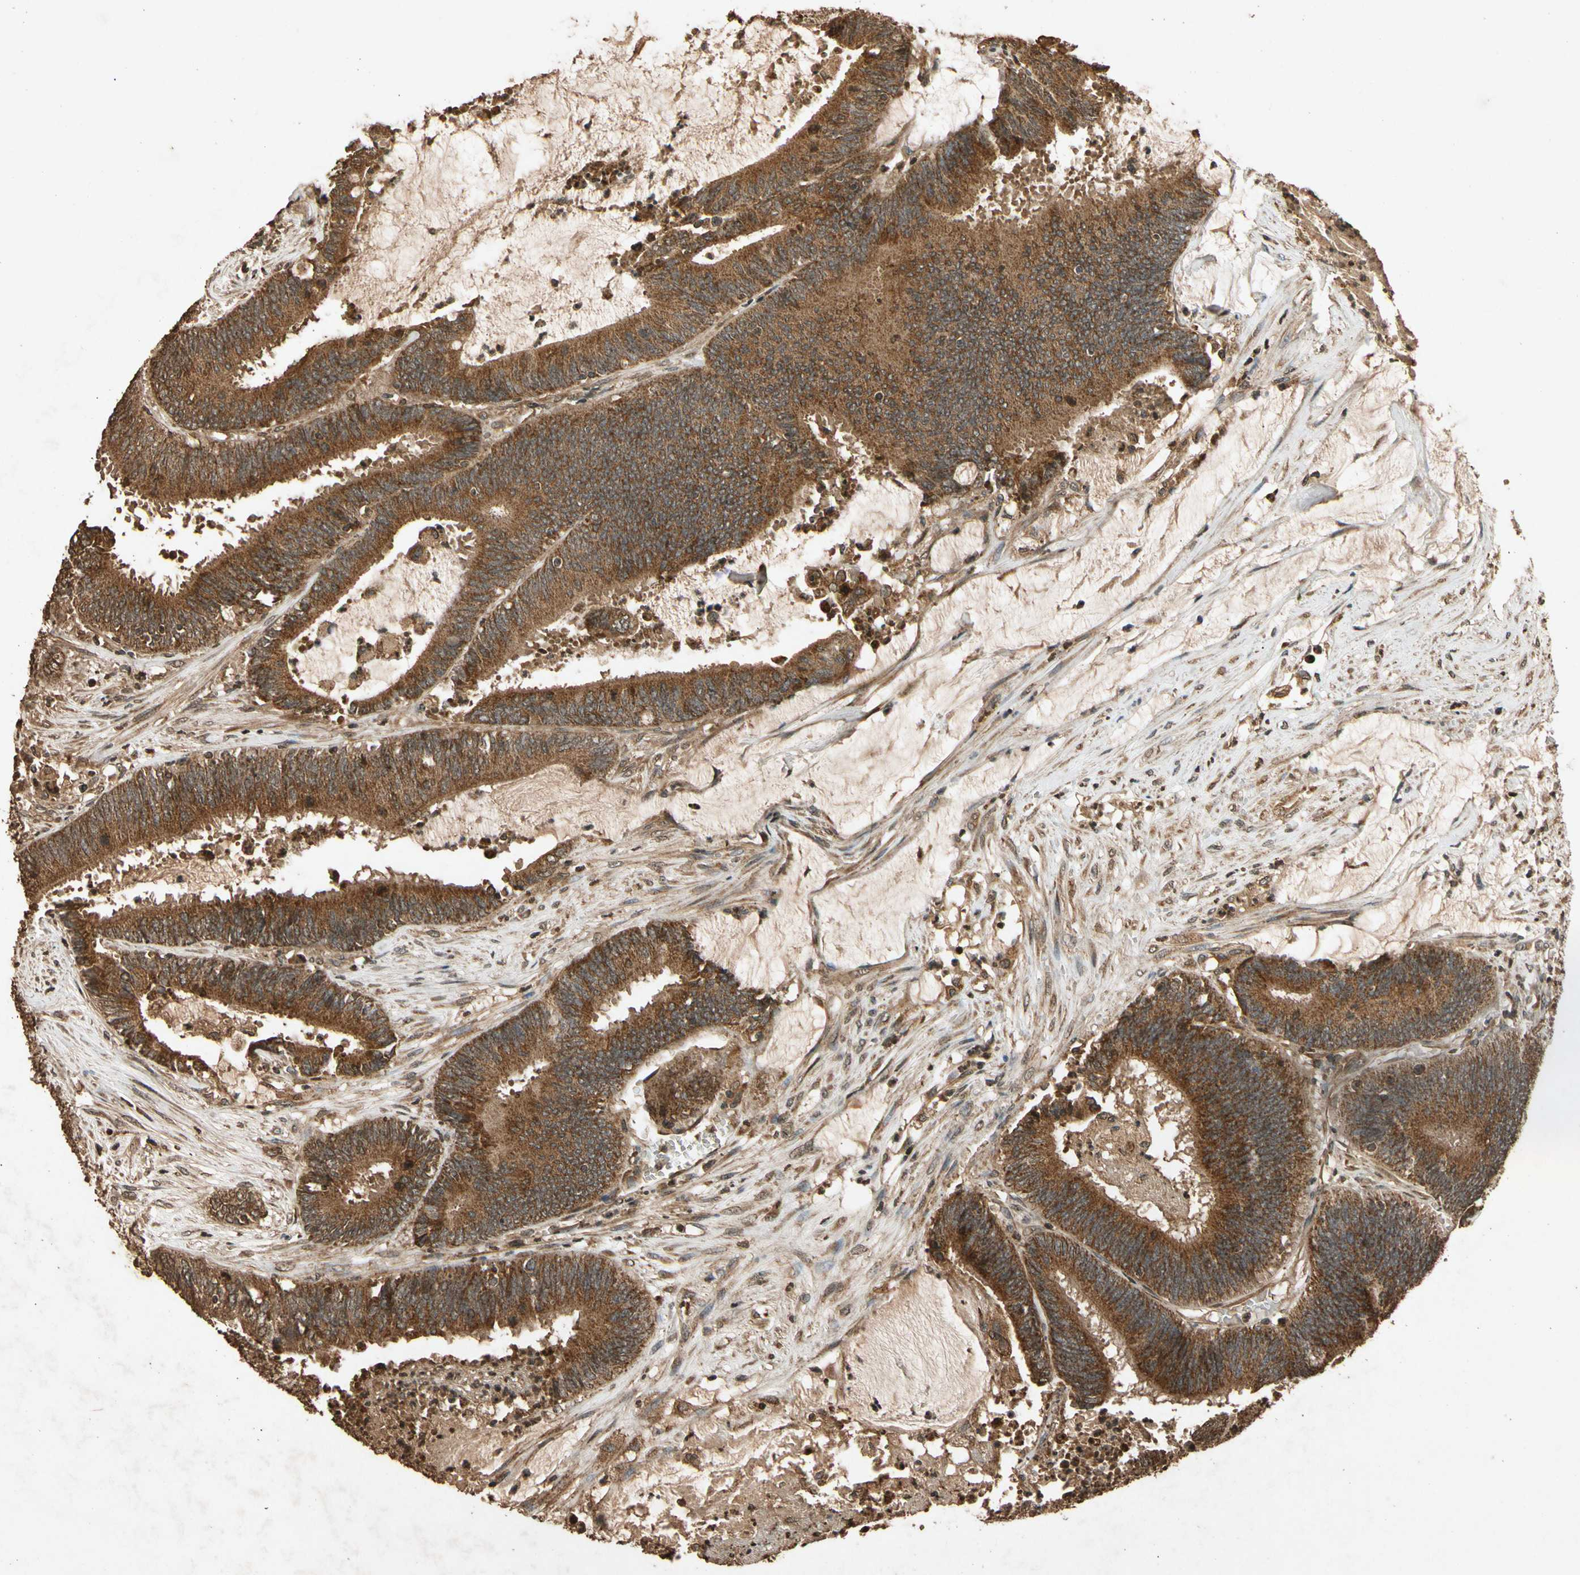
{"staining": {"intensity": "strong", "quantity": ">75%", "location": "cytoplasmic/membranous"}, "tissue": "colorectal cancer", "cell_type": "Tumor cells", "image_type": "cancer", "snomed": [{"axis": "morphology", "description": "Adenocarcinoma, NOS"}, {"axis": "topography", "description": "Rectum"}], "caption": "Strong cytoplasmic/membranous protein staining is present in about >75% of tumor cells in colorectal cancer (adenocarcinoma).", "gene": "TXN2", "patient": {"sex": "female", "age": 66}}